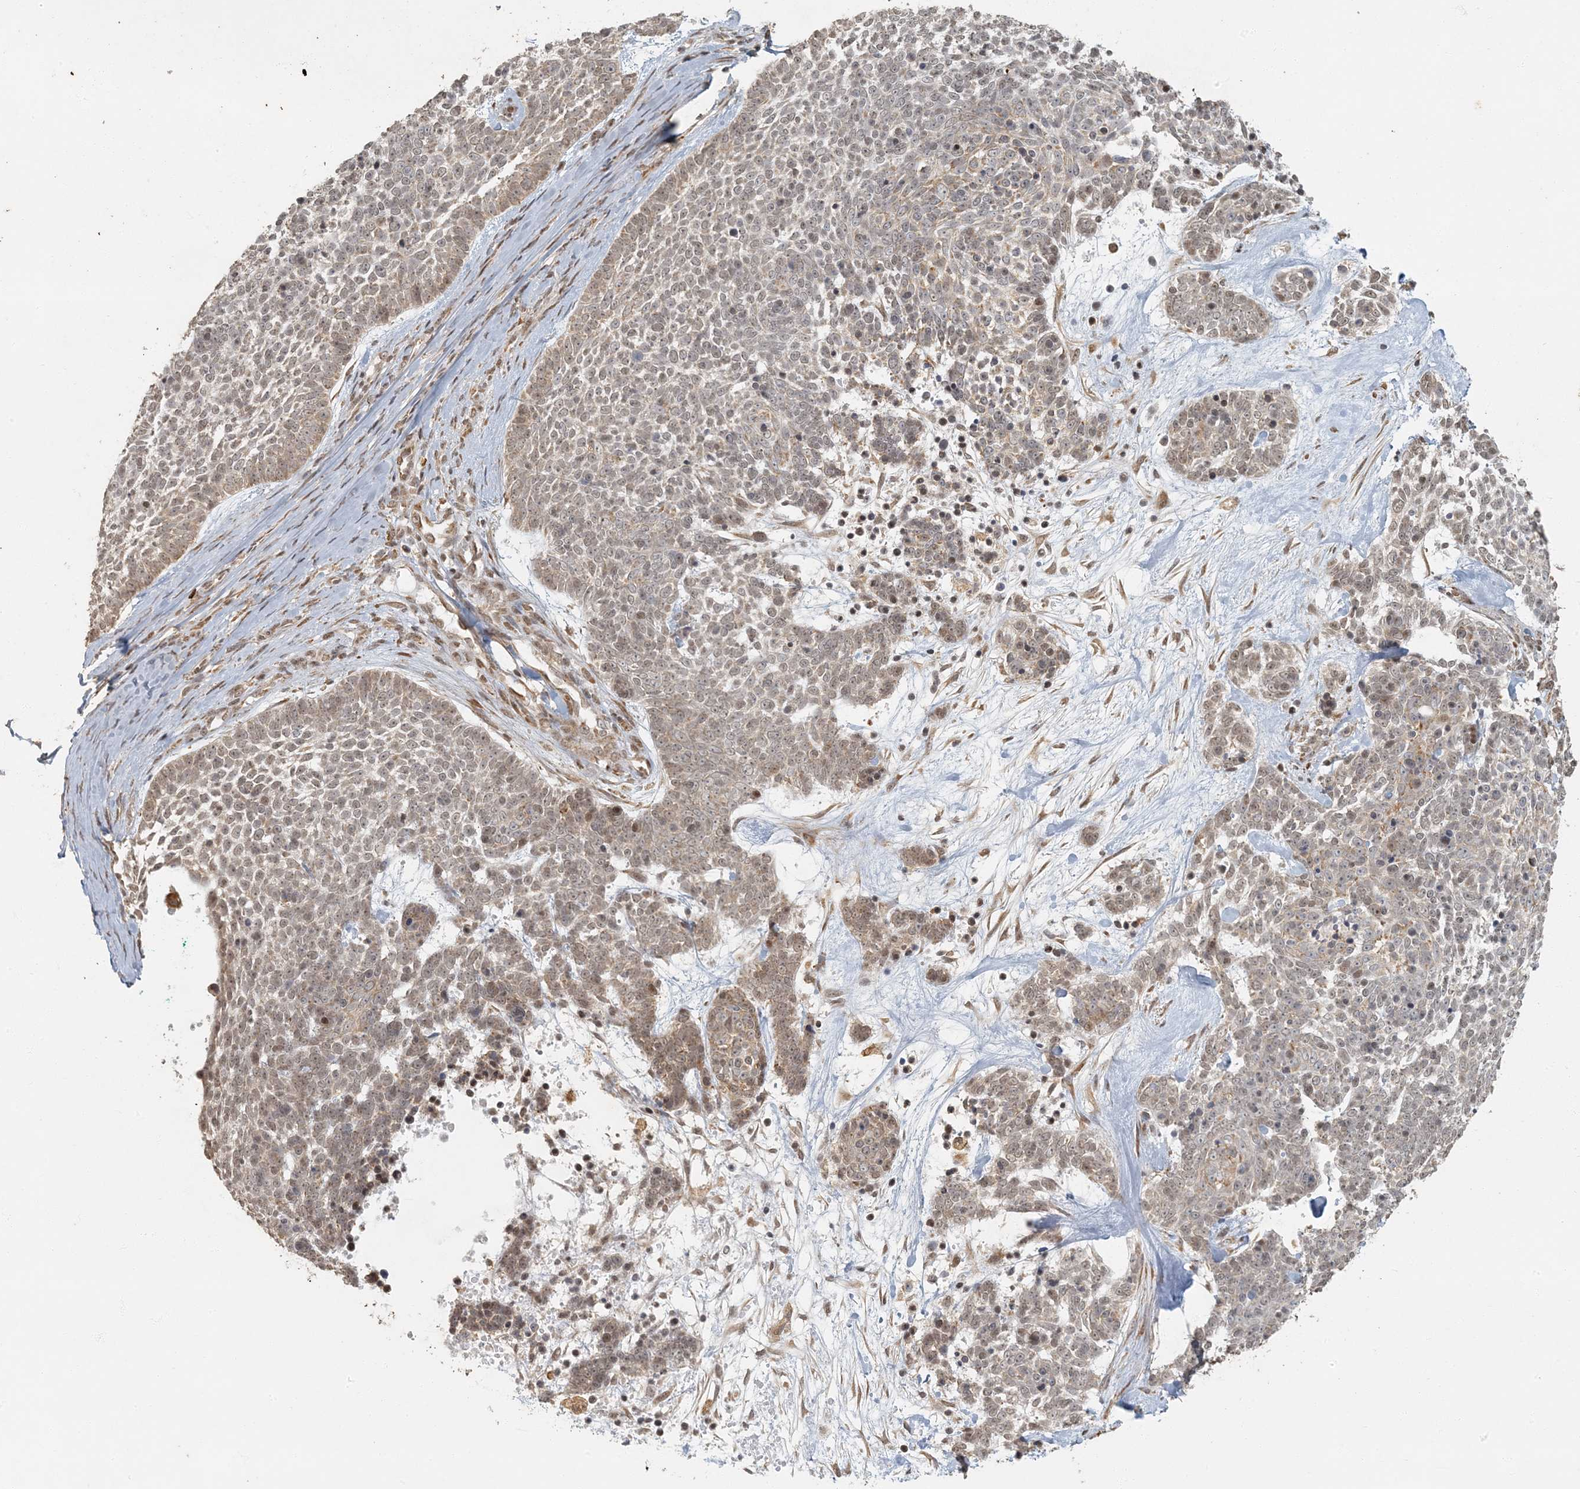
{"staining": {"intensity": "moderate", "quantity": ">75%", "location": "nuclear"}, "tissue": "skin cancer", "cell_type": "Tumor cells", "image_type": "cancer", "snomed": [{"axis": "morphology", "description": "Basal cell carcinoma"}, {"axis": "topography", "description": "Skin"}], "caption": "Immunohistochemistry (IHC) photomicrograph of human skin basal cell carcinoma stained for a protein (brown), which displays medium levels of moderate nuclear staining in approximately >75% of tumor cells.", "gene": "AK9", "patient": {"sex": "female", "age": 81}}